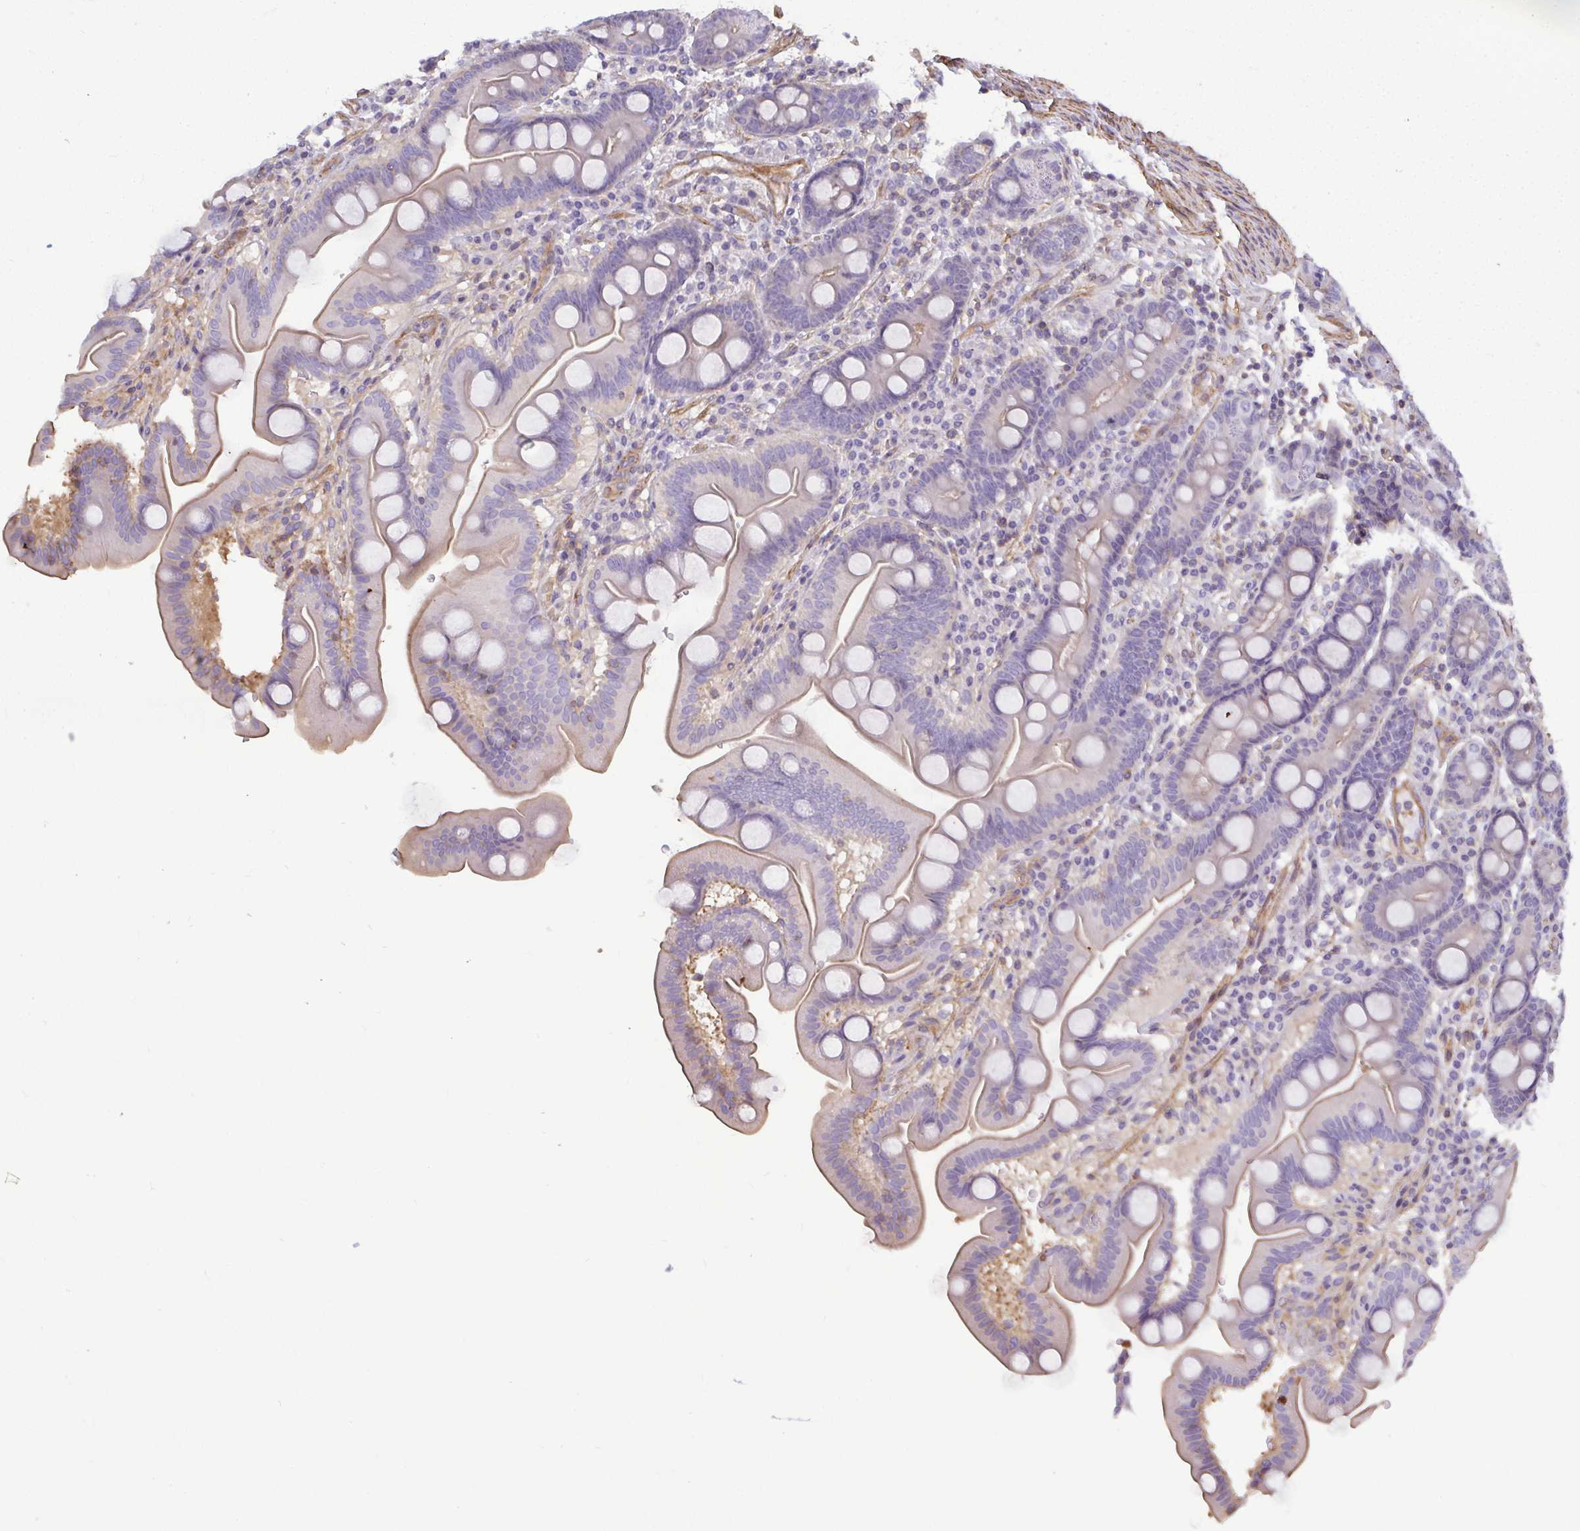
{"staining": {"intensity": "weak", "quantity": "25%-75%", "location": "cytoplasmic/membranous"}, "tissue": "duodenum", "cell_type": "Glandular cells", "image_type": "normal", "snomed": [{"axis": "morphology", "description": "Normal tissue, NOS"}, {"axis": "topography", "description": "Duodenum"}], "caption": "About 25%-75% of glandular cells in benign human duodenum demonstrate weak cytoplasmic/membranous protein positivity as visualized by brown immunohistochemical staining.", "gene": "MYL1", "patient": {"sex": "male", "age": 59}}